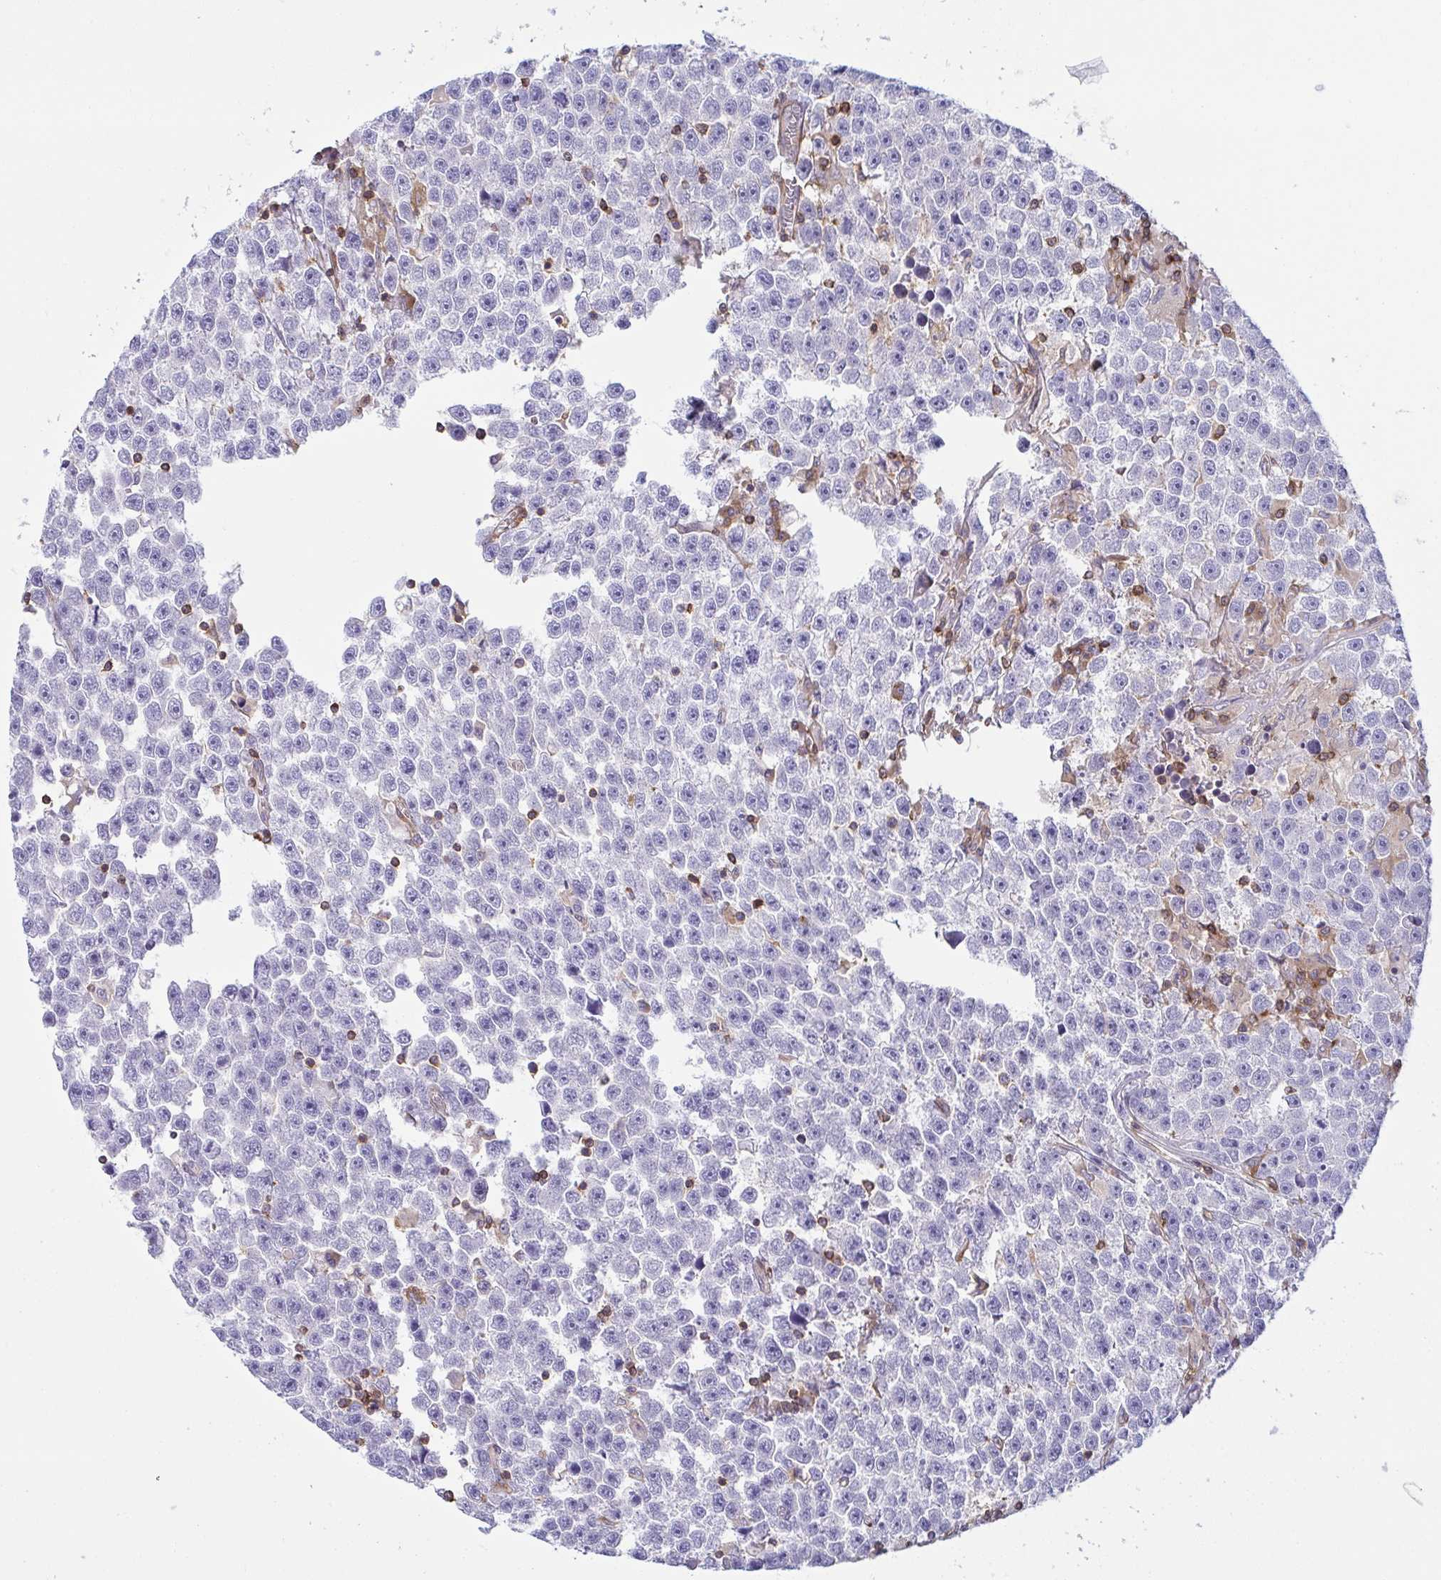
{"staining": {"intensity": "negative", "quantity": "none", "location": "none"}, "tissue": "testis cancer", "cell_type": "Tumor cells", "image_type": "cancer", "snomed": [{"axis": "morphology", "description": "Seminoma, NOS"}, {"axis": "topography", "description": "Testis"}], "caption": "Immunohistochemistry (IHC) image of neoplastic tissue: seminoma (testis) stained with DAB exhibits no significant protein expression in tumor cells. Nuclei are stained in blue.", "gene": "TSC22D3", "patient": {"sex": "male", "age": 31}}